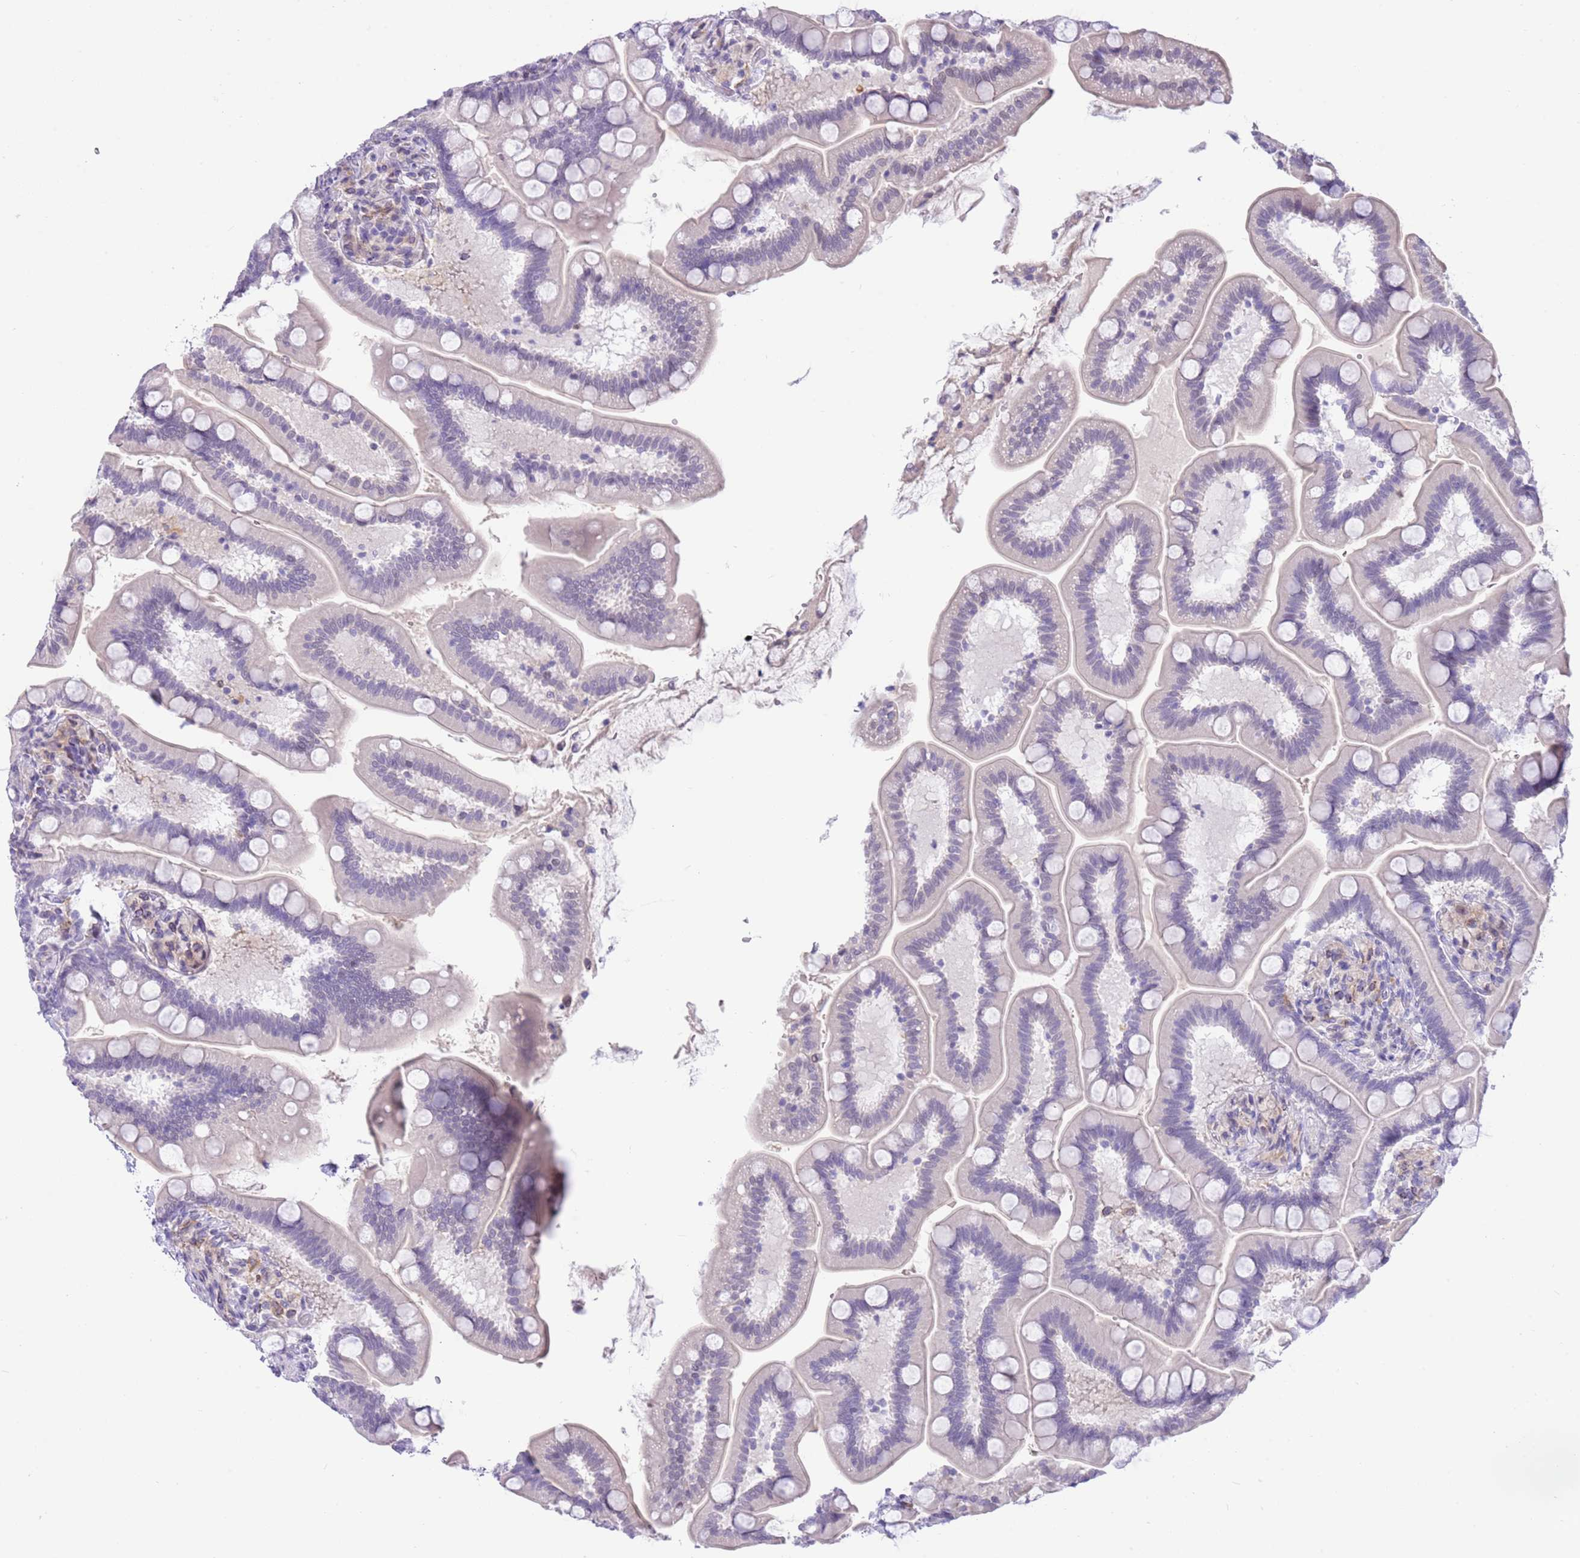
{"staining": {"intensity": "weak", "quantity": "<25%", "location": "cytoplasmic/membranous"}, "tissue": "small intestine", "cell_type": "Glandular cells", "image_type": "normal", "snomed": [{"axis": "morphology", "description": "Normal tissue, NOS"}, {"axis": "topography", "description": "Small intestine"}], "caption": "Immunohistochemistry (IHC) photomicrograph of normal small intestine stained for a protein (brown), which shows no staining in glandular cells.", "gene": "PPP1R17", "patient": {"sex": "female", "age": 64}}